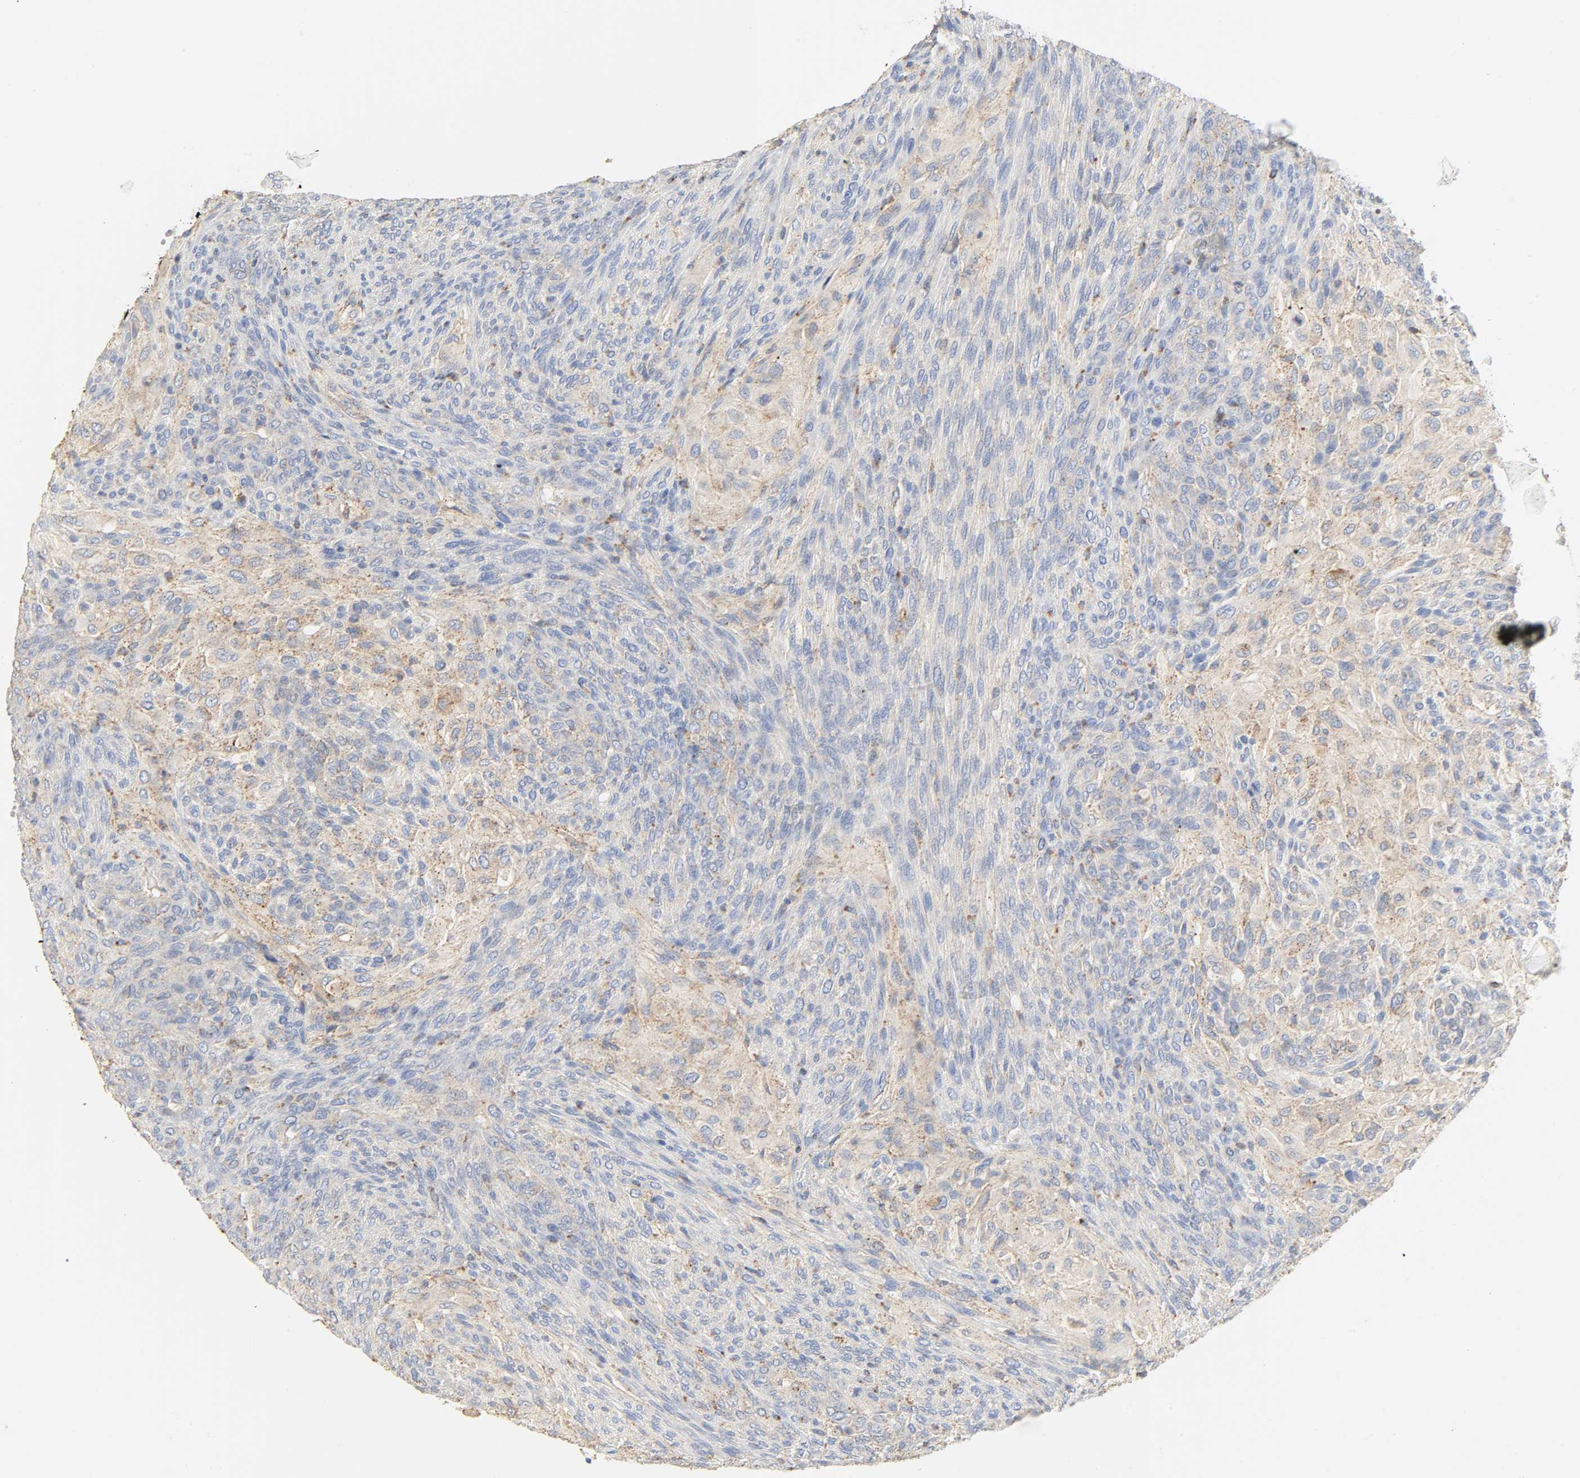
{"staining": {"intensity": "weak", "quantity": "25%-75%", "location": "cytoplasmic/membranous"}, "tissue": "glioma", "cell_type": "Tumor cells", "image_type": "cancer", "snomed": [{"axis": "morphology", "description": "Glioma, malignant, High grade"}, {"axis": "topography", "description": "Cerebral cortex"}], "caption": "Protein expression by immunohistochemistry exhibits weak cytoplasmic/membranous staining in approximately 25%-75% of tumor cells in glioma. (DAB (3,3'-diaminobenzidine) IHC, brown staining for protein, blue staining for nuclei).", "gene": "CAMK2A", "patient": {"sex": "female", "age": 55}}